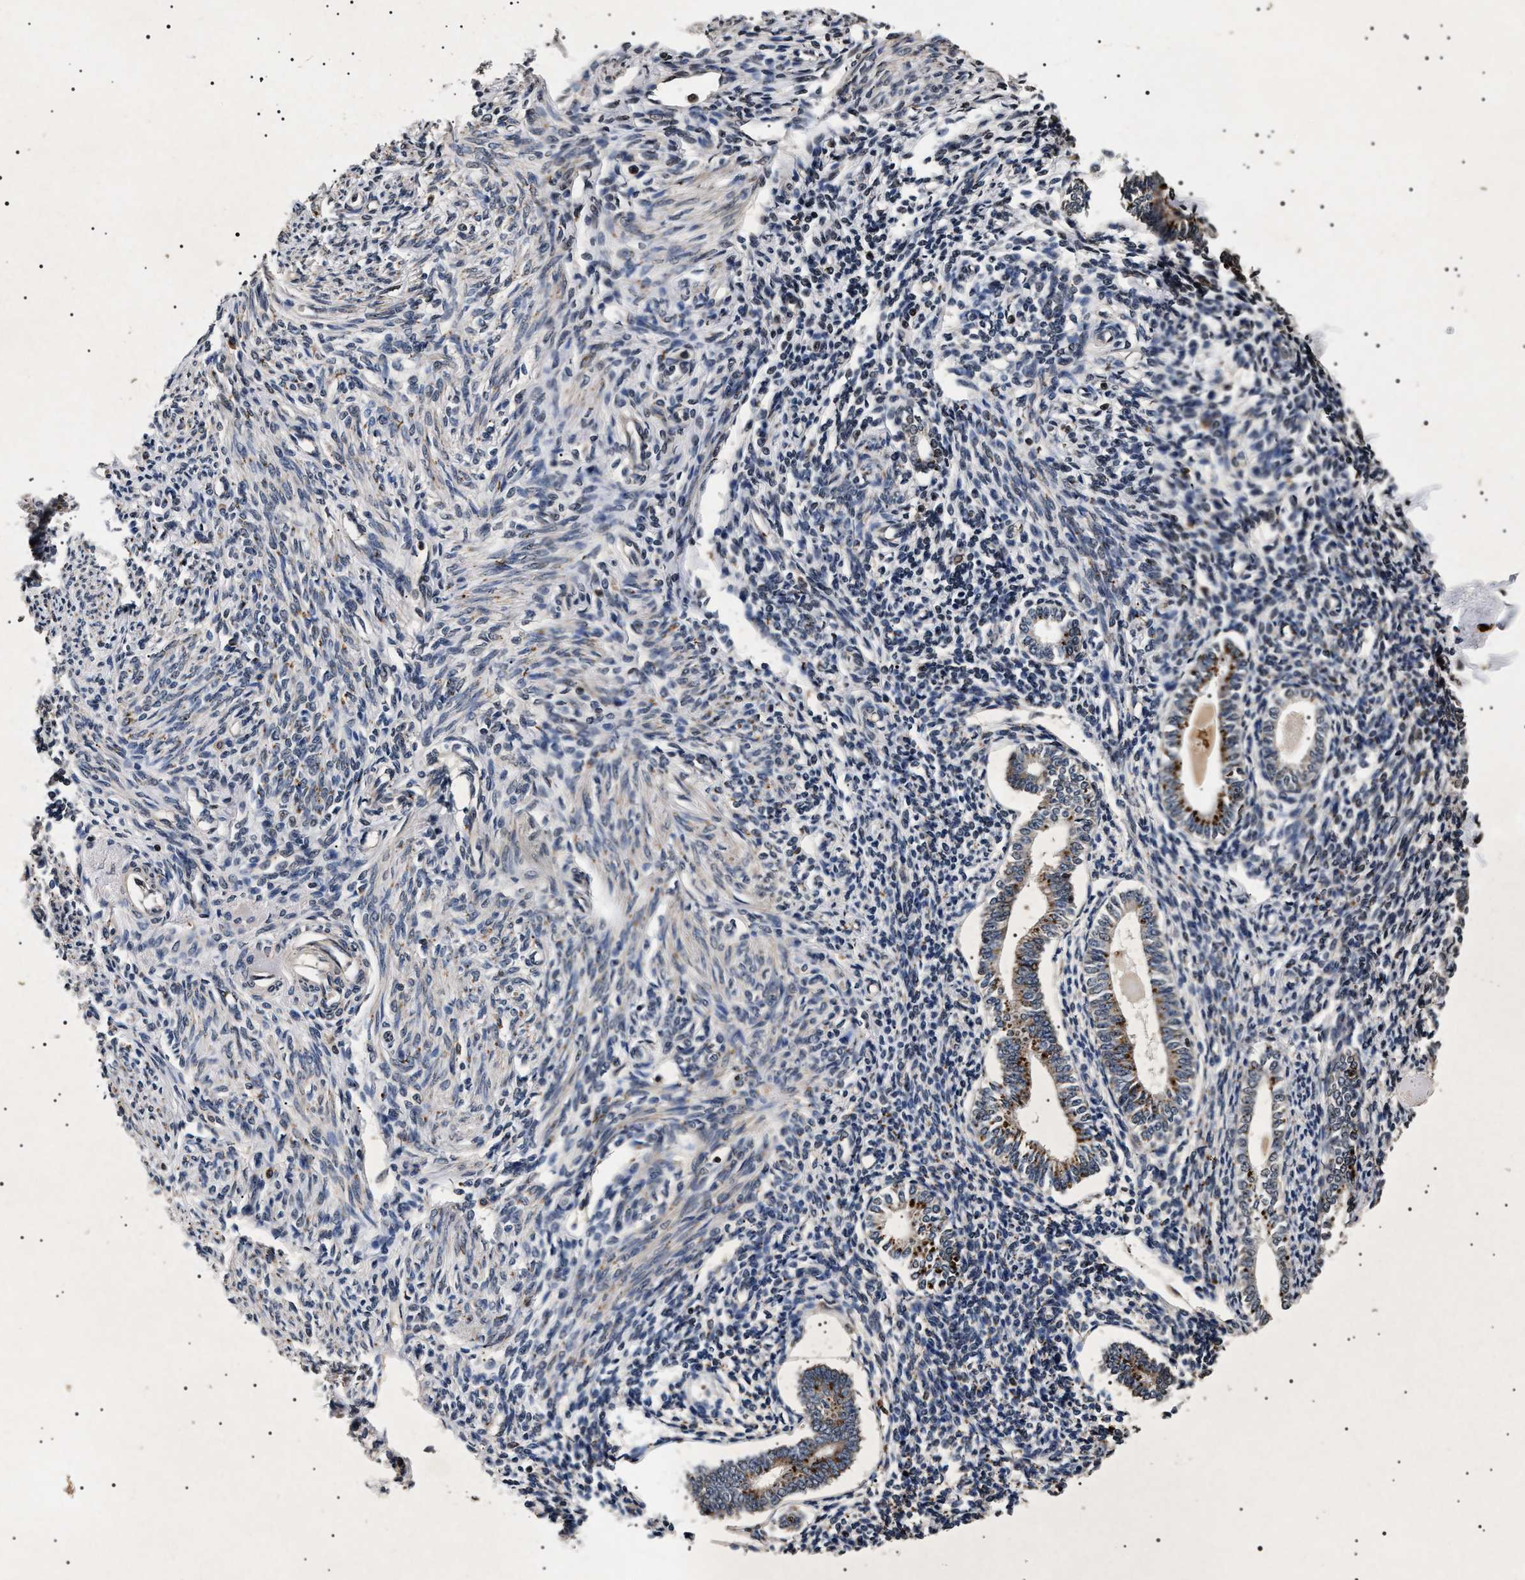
{"staining": {"intensity": "moderate", "quantity": "<25%", "location": "cytoplasmic/membranous,nuclear"}, "tissue": "endometrium", "cell_type": "Cells in endometrial stroma", "image_type": "normal", "snomed": [{"axis": "morphology", "description": "Normal tissue, NOS"}, {"axis": "topography", "description": "Endometrium"}], "caption": "Moderate cytoplasmic/membranous,nuclear positivity is appreciated in about <25% of cells in endometrial stroma in normal endometrium.", "gene": "KIF21A", "patient": {"sex": "female", "age": 71}}